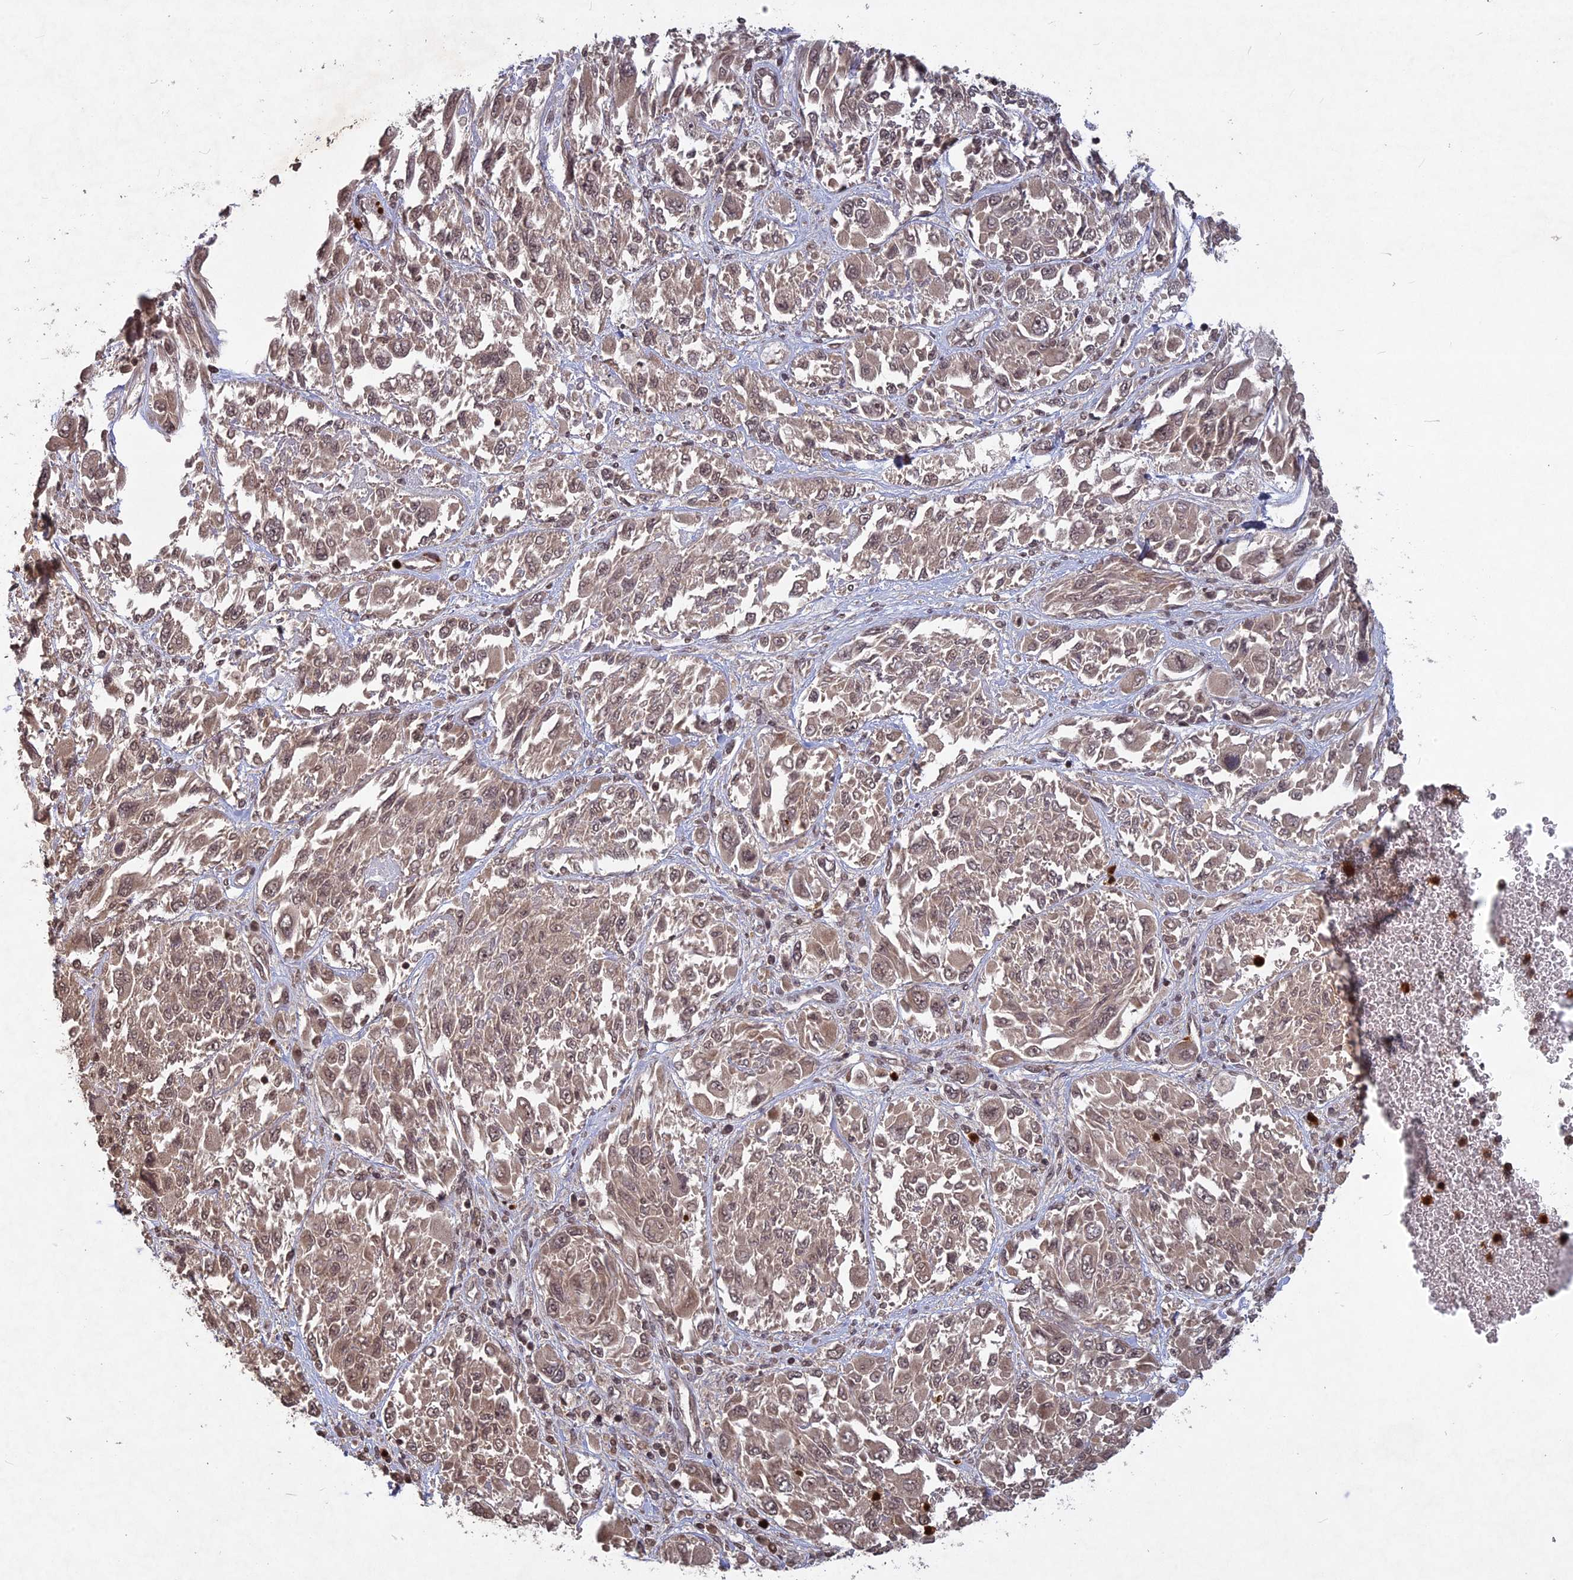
{"staining": {"intensity": "weak", "quantity": ">75%", "location": "nuclear"}, "tissue": "melanoma", "cell_type": "Tumor cells", "image_type": "cancer", "snomed": [{"axis": "morphology", "description": "Malignant melanoma, NOS"}, {"axis": "topography", "description": "Skin"}], "caption": "Tumor cells exhibit low levels of weak nuclear expression in approximately >75% of cells in human melanoma.", "gene": "SRMS", "patient": {"sex": "female", "age": 91}}